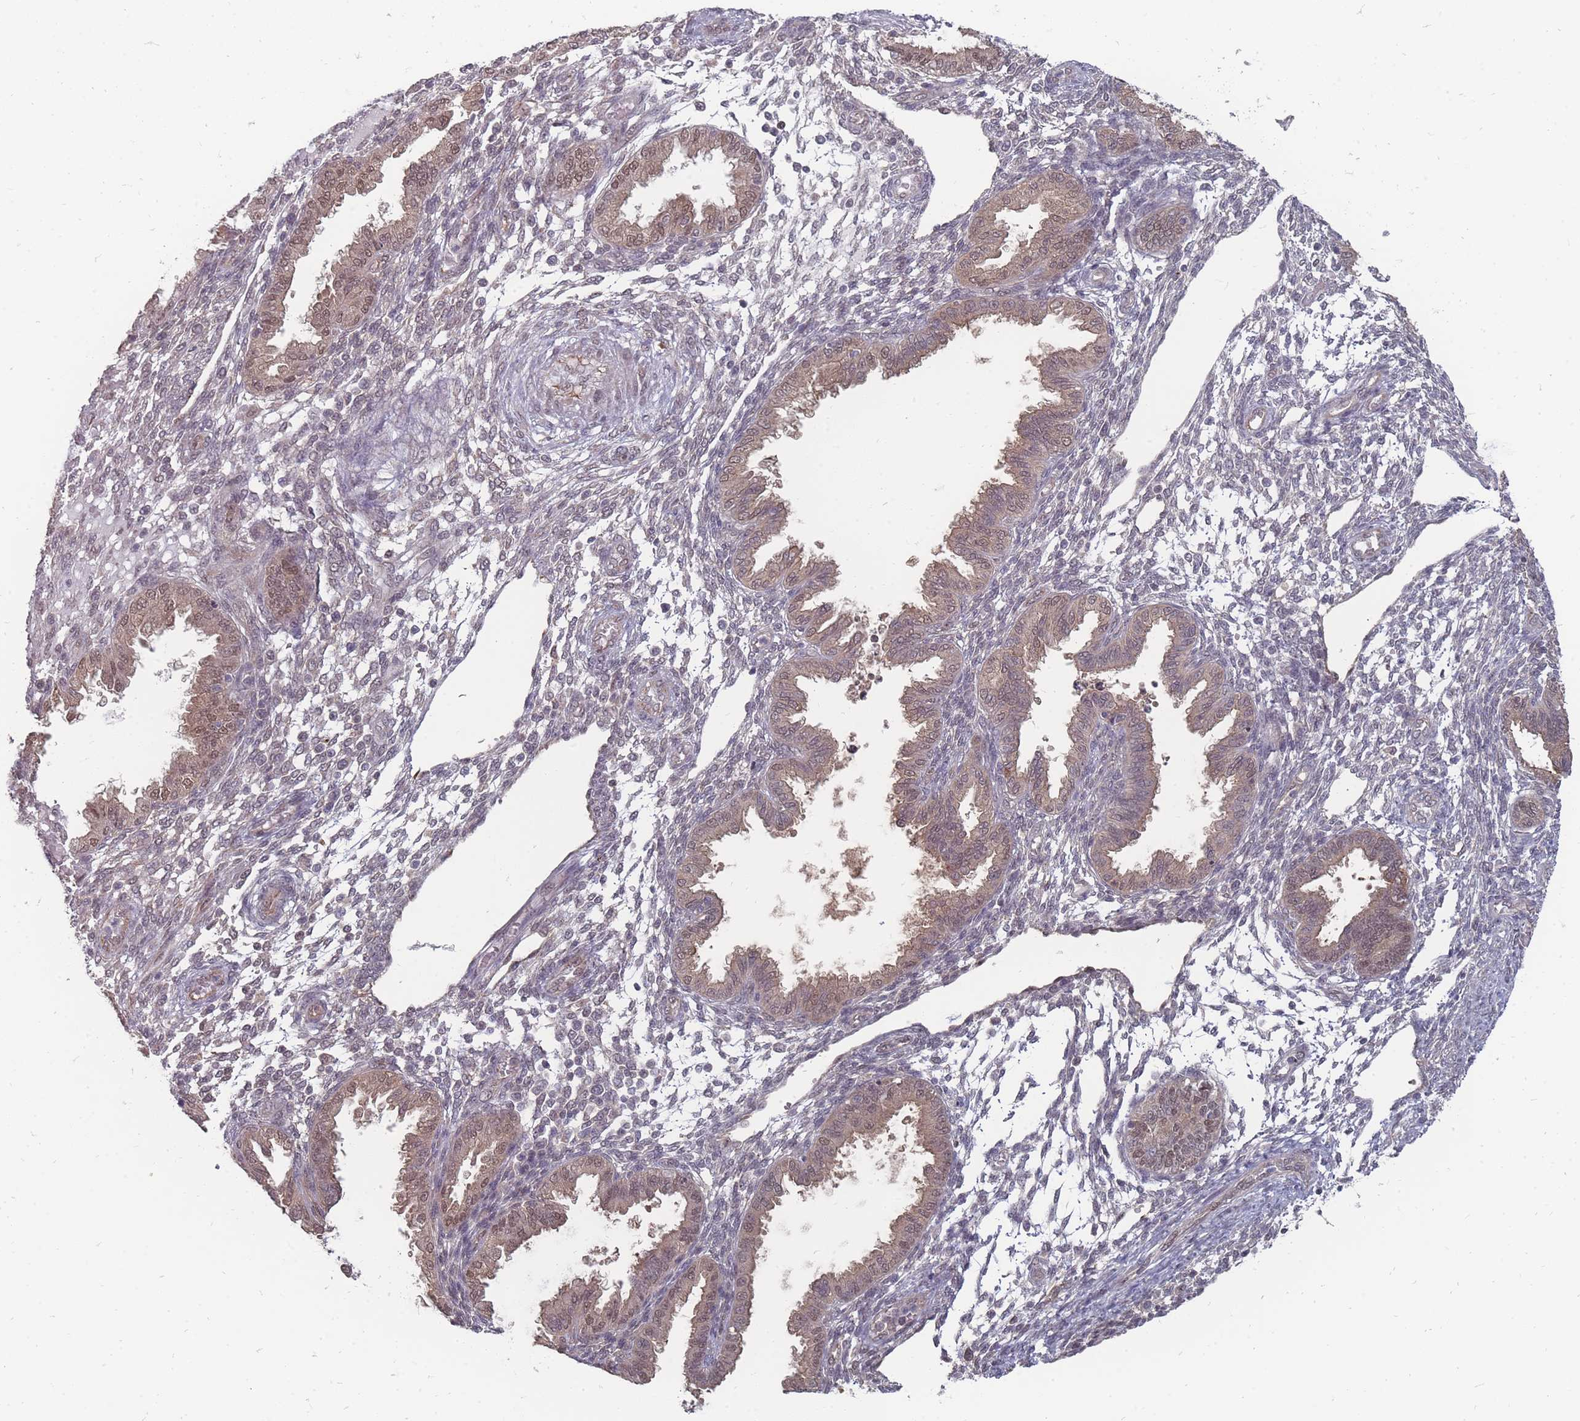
{"staining": {"intensity": "weak", "quantity": "25%-75%", "location": "nuclear"}, "tissue": "endometrium", "cell_type": "Cells in endometrial stroma", "image_type": "normal", "snomed": [{"axis": "morphology", "description": "Normal tissue, NOS"}, {"axis": "topography", "description": "Endometrium"}], "caption": "Protein analysis of benign endometrium demonstrates weak nuclear positivity in about 25%-75% of cells in endometrial stroma.", "gene": "NKD1", "patient": {"sex": "female", "age": 33}}